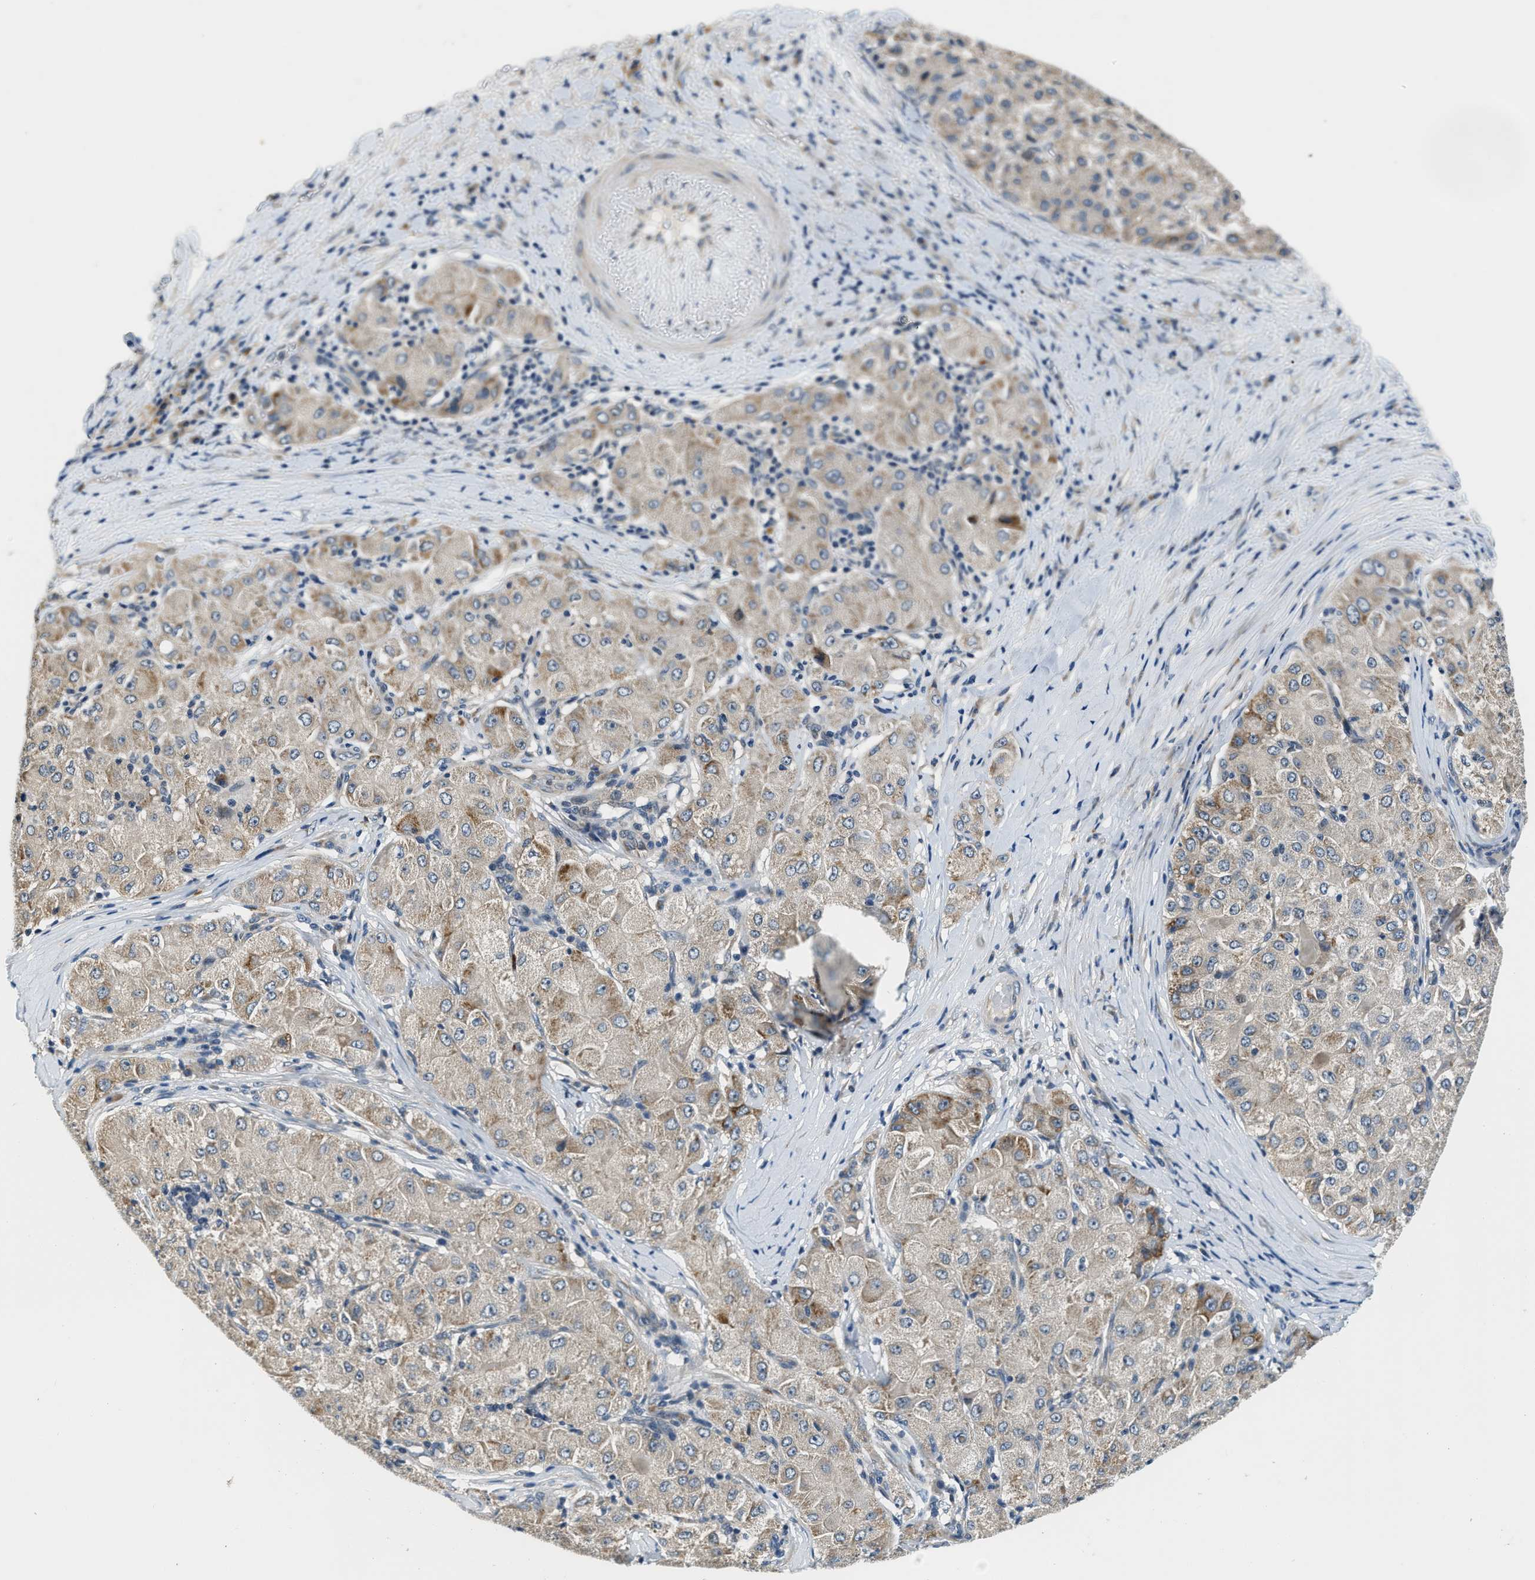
{"staining": {"intensity": "weak", "quantity": ">75%", "location": "cytoplasmic/membranous"}, "tissue": "liver cancer", "cell_type": "Tumor cells", "image_type": "cancer", "snomed": [{"axis": "morphology", "description": "Carcinoma, Hepatocellular, NOS"}, {"axis": "topography", "description": "Liver"}], "caption": "Brown immunohistochemical staining in human liver hepatocellular carcinoma exhibits weak cytoplasmic/membranous positivity in approximately >75% of tumor cells.", "gene": "YAE1", "patient": {"sex": "male", "age": 80}}